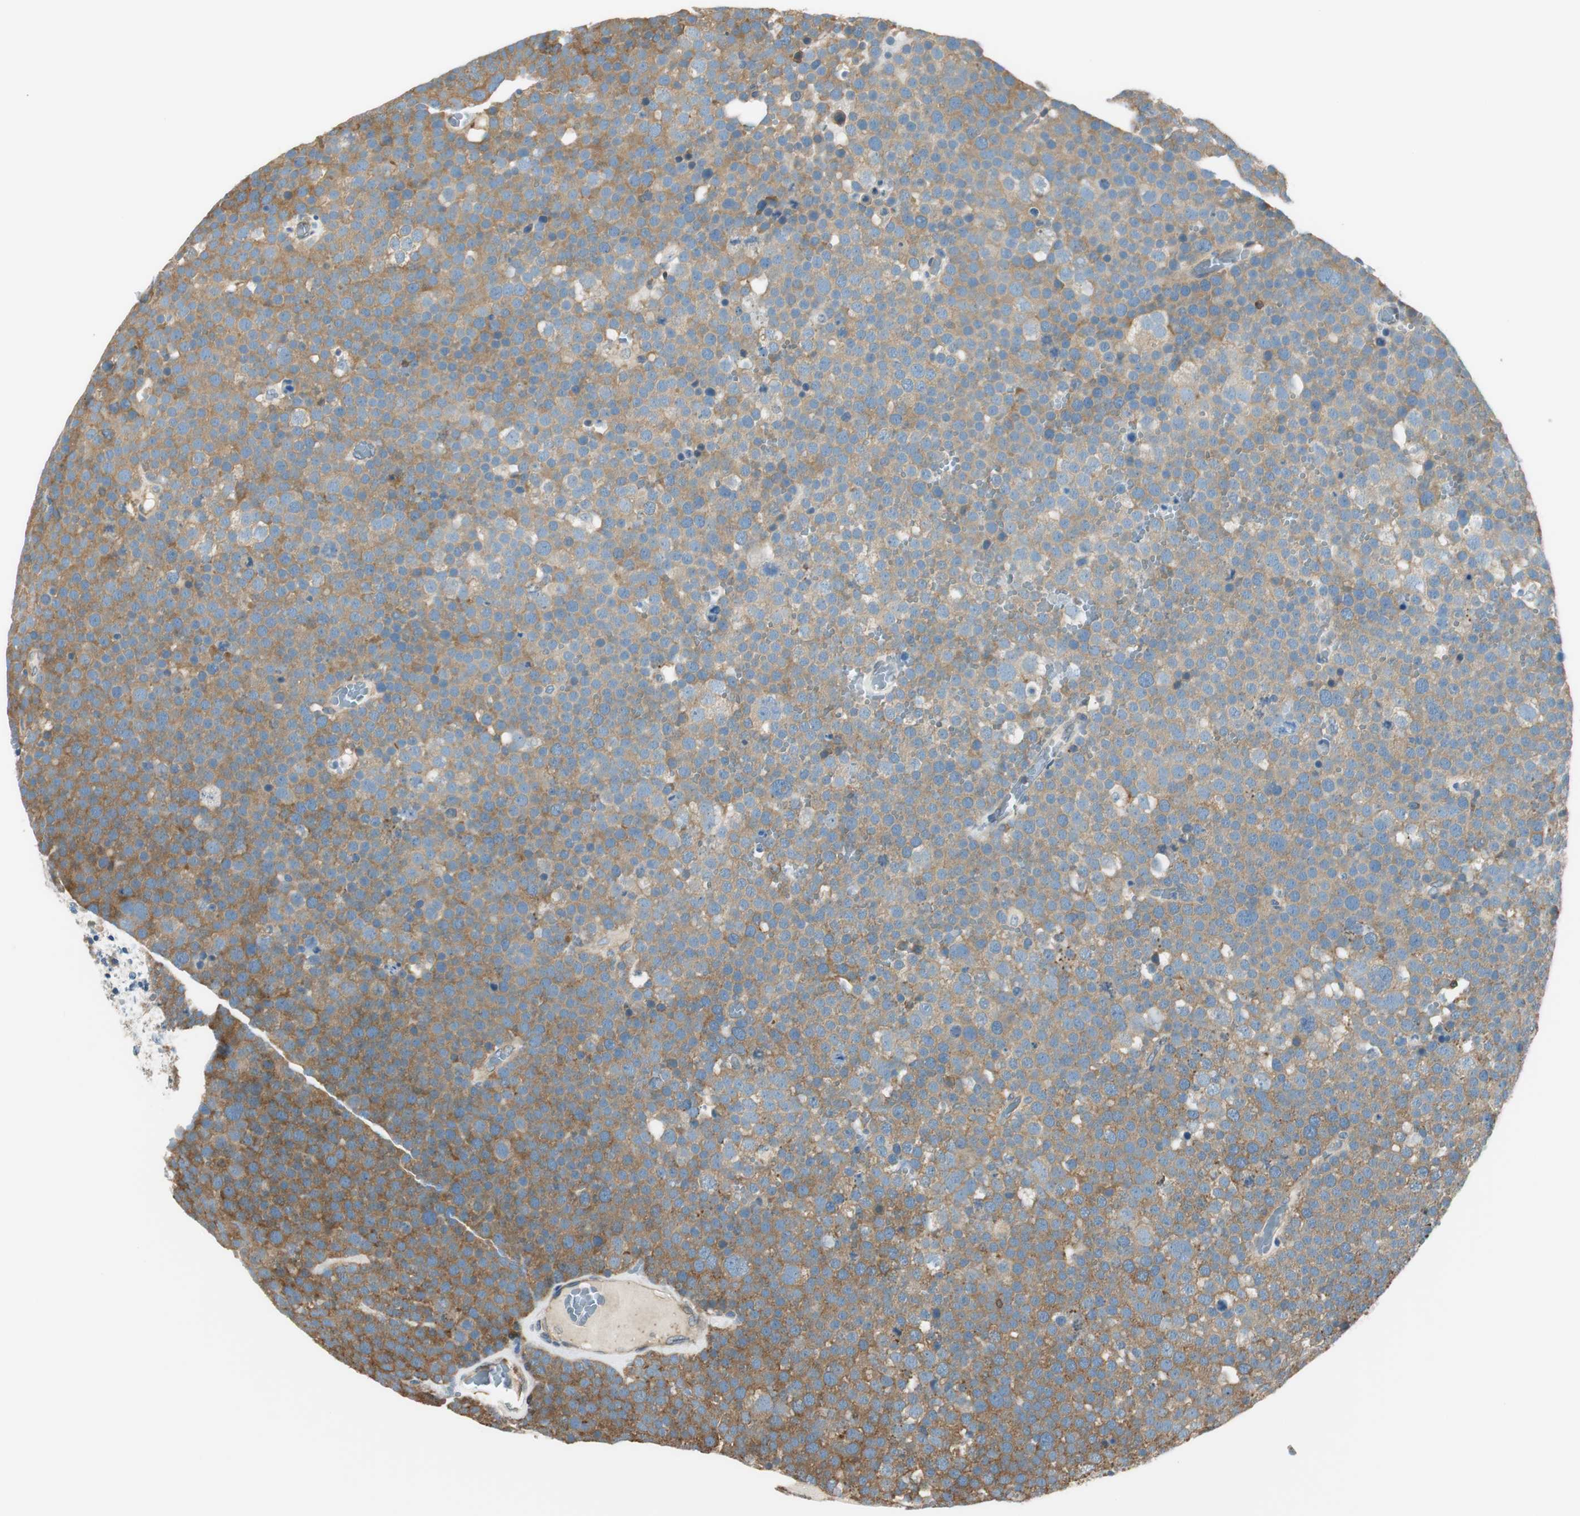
{"staining": {"intensity": "moderate", "quantity": ">75%", "location": "cytoplasmic/membranous"}, "tissue": "testis cancer", "cell_type": "Tumor cells", "image_type": "cancer", "snomed": [{"axis": "morphology", "description": "Seminoma, NOS"}, {"axis": "topography", "description": "Testis"}], "caption": "The immunohistochemical stain highlights moderate cytoplasmic/membranous staining in tumor cells of testis seminoma tissue.", "gene": "PI4K2B", "patient": {"sex": "male", "age": 71}}